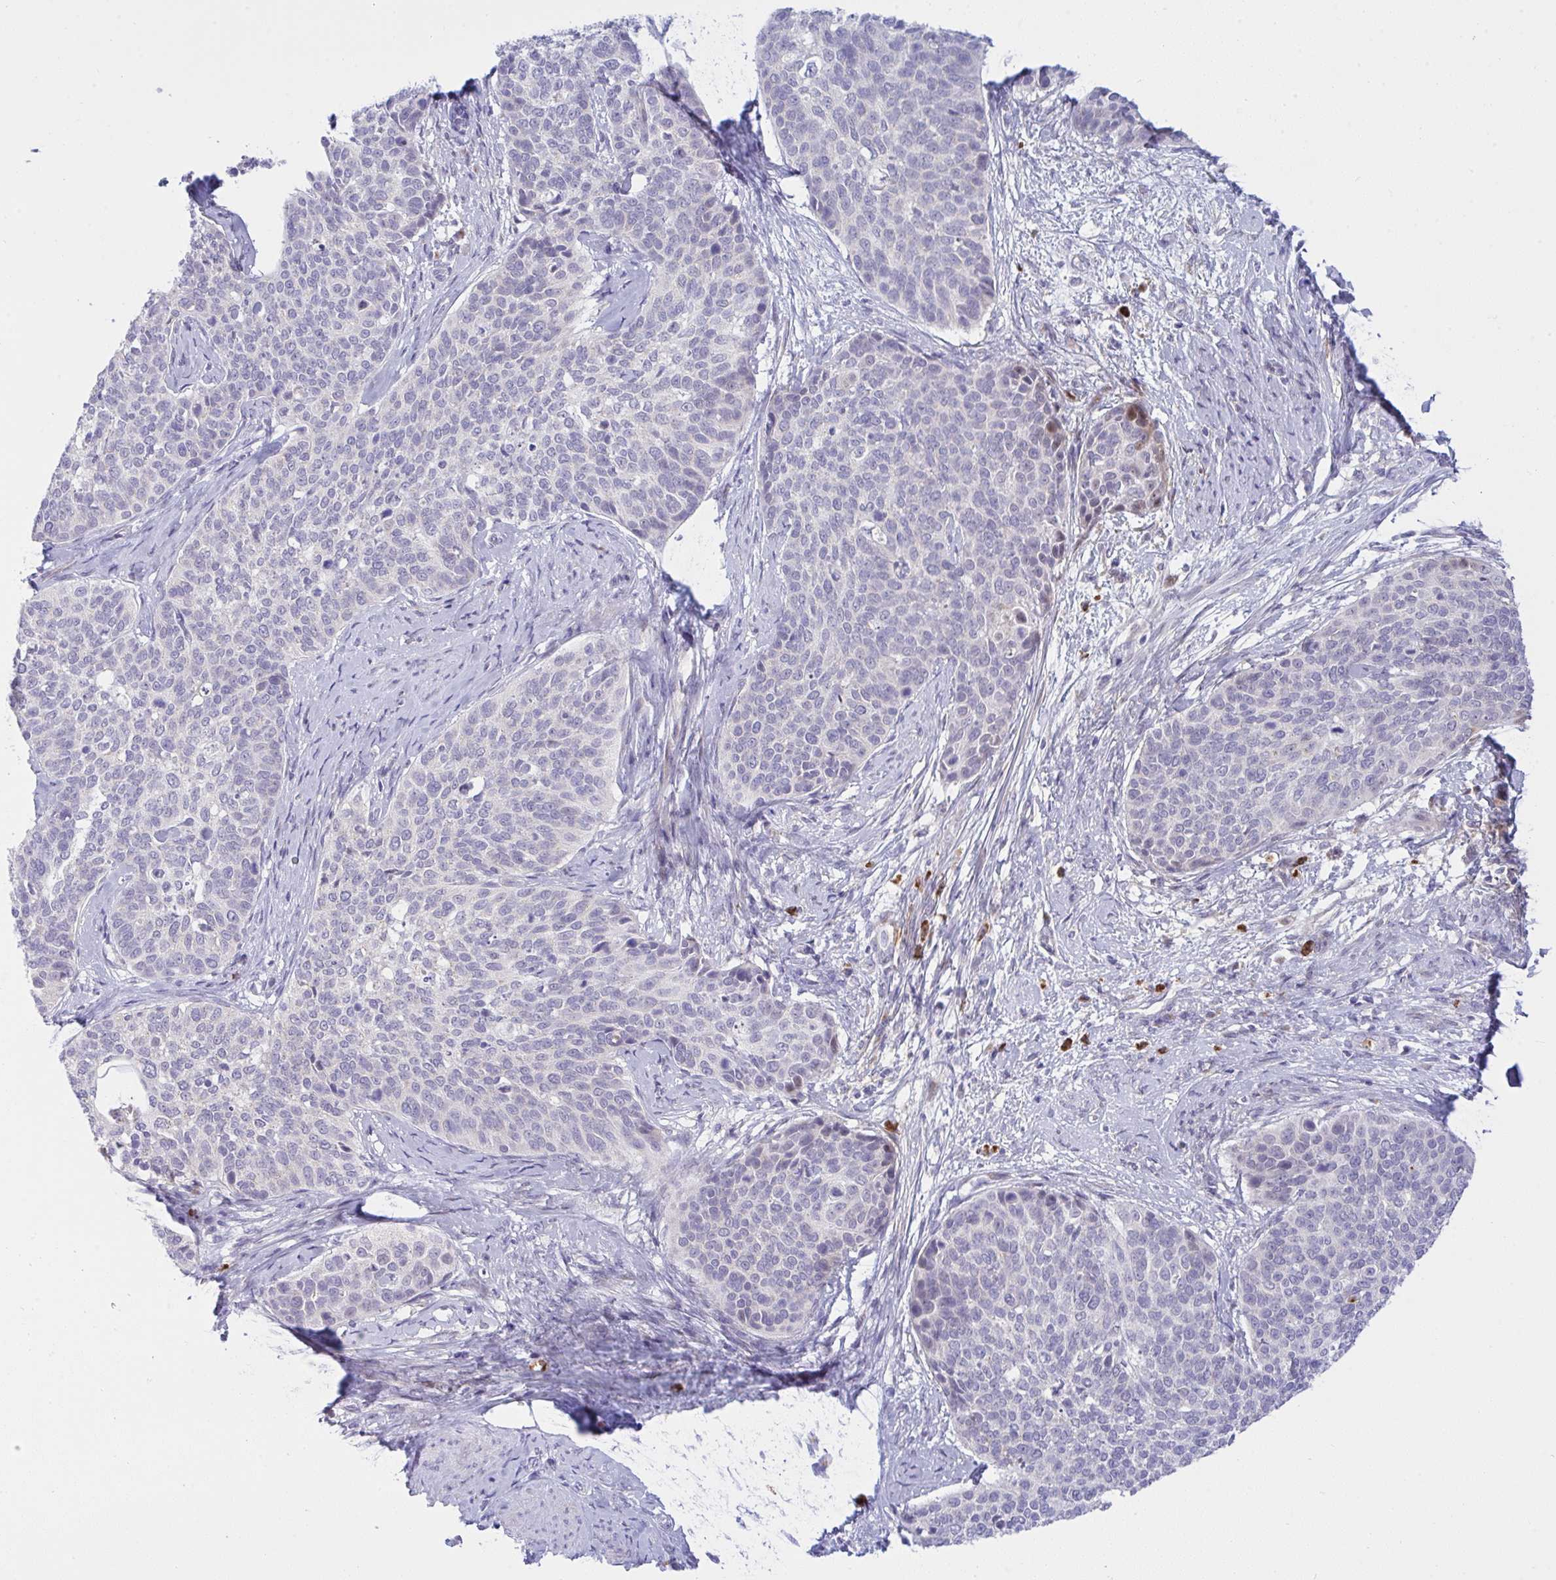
{"staining": {"intensity": "negative", "quantity": "none", "location": "none"}, "tissue": "cervical cancer", "cell_type": "Tumor cells", "image_type": "cancer", "snomed": [{"axis": "morphology", "description": "Squamous cell carcinoma, NOS"}, {"axis": "topography", "description": "Cervix"}], "caption": "This is an IHC image of human squamous cell carcinoma (cervical). There is no staining in tumor cells.", "gene": "ZNF554", "patient": {"sex": "female", "age": 69}}